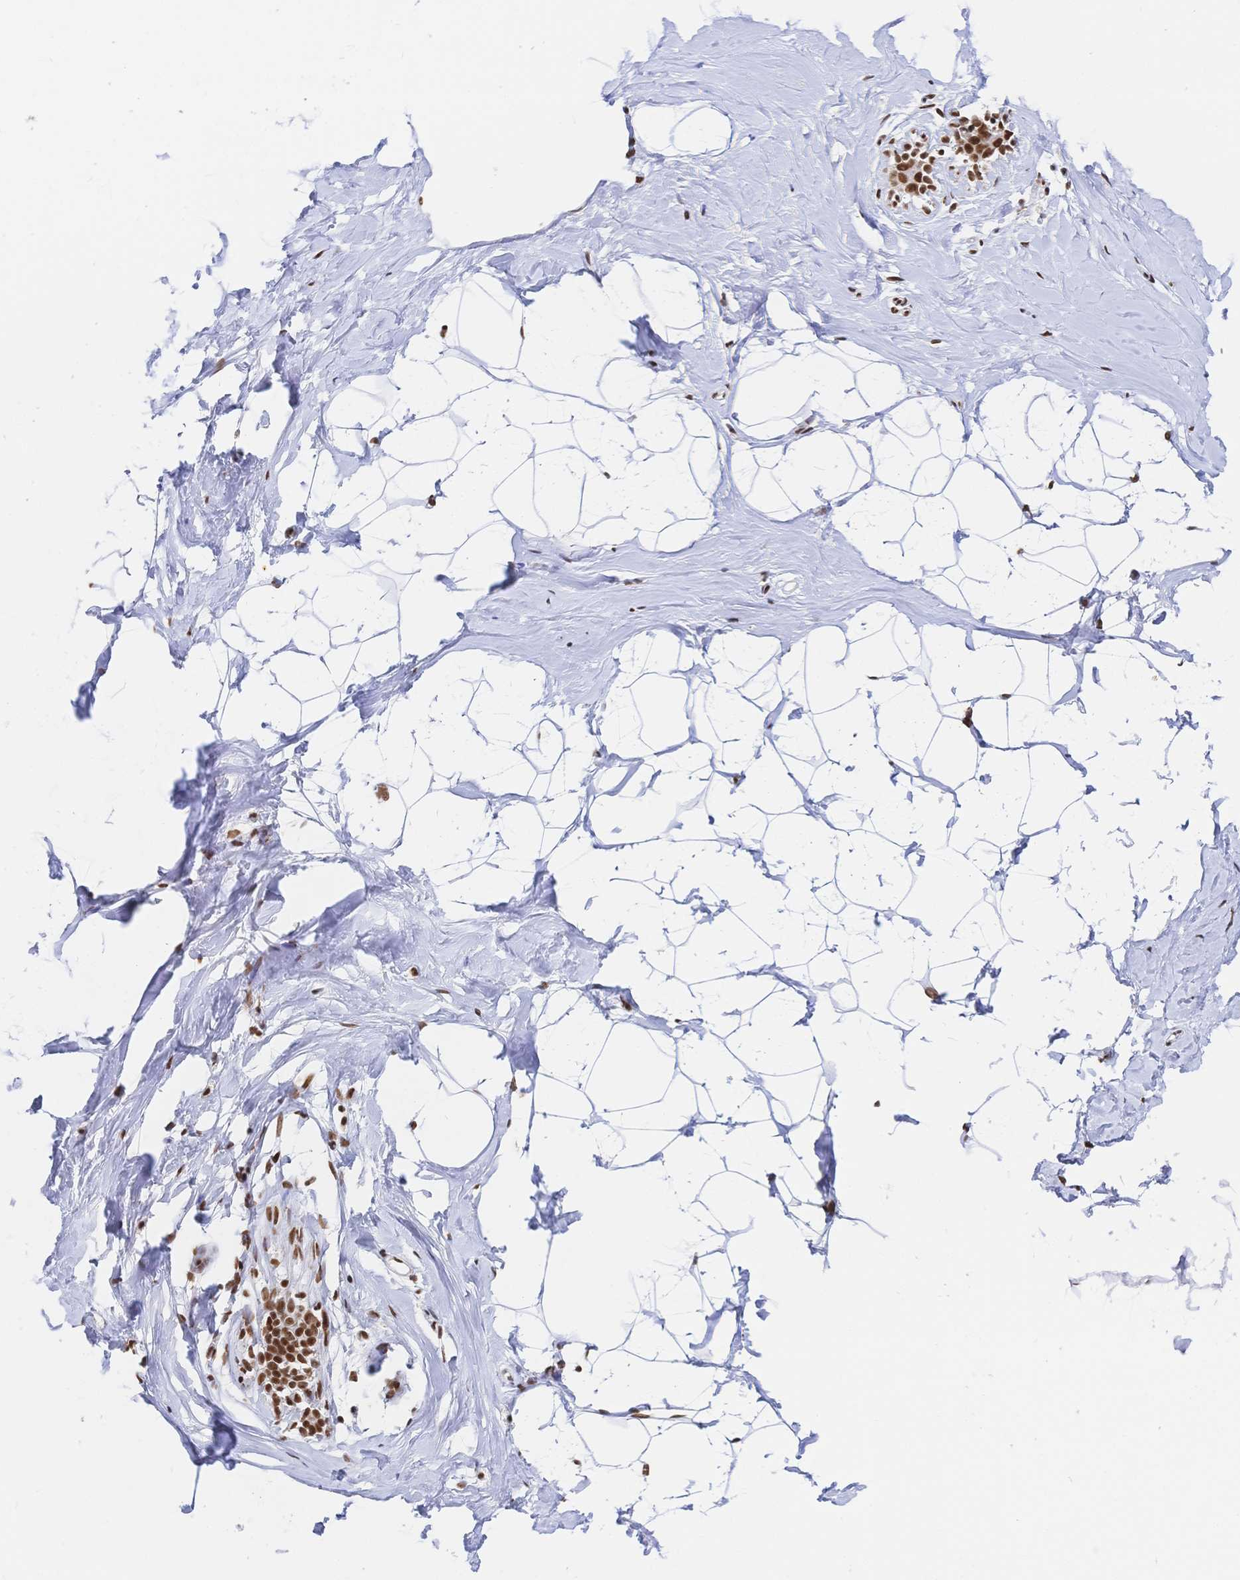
{"staining": {"intensity": "moderate", "quantity": "<25%", "location": "nuclear"}, "tissue": "breast", "cell_type": "Adipocytes", "image_type": "normal", "snomed": [{"axis": "morphology", "description": "Normal tissue, NOS"}, {"axis": "topography", "description": "Breast"}], "caption": "Moderate nuclear positivity for a protein is present in approximately <25% of adipocytes of normal breast using IHC.", "gene": "SRSF1", "patient": {"sex": "female", "age": 32}}